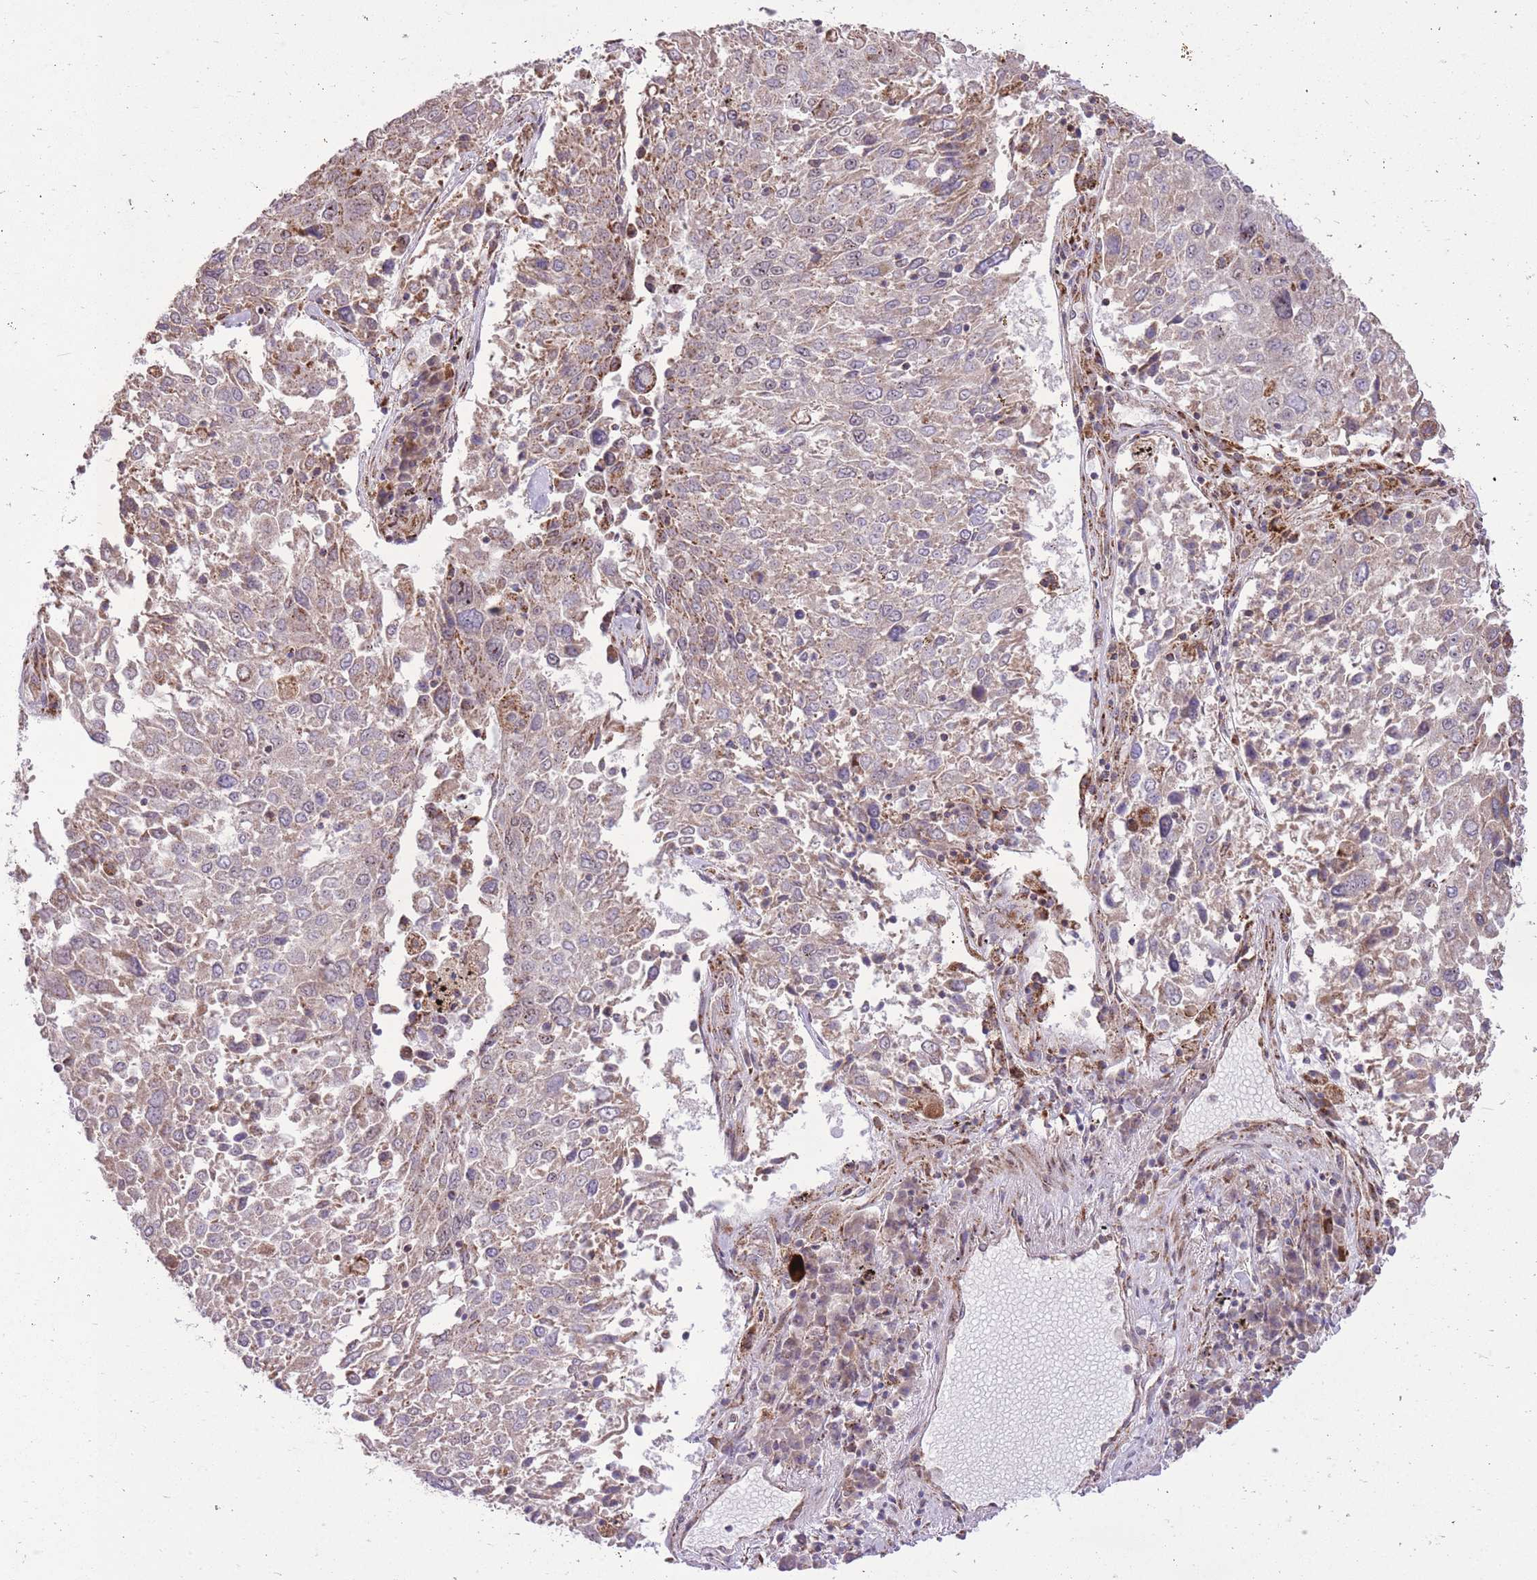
{"staining": {"intensity": "negative", "quantity": "none", "location": "none"}, "tissue": "lung cancer", "cell_type": "Tumor cells", "image_type": "cancer", "snomed": [{"axis": "morphology", "description": "Squamous cell carcinoma, NOS"}, {"axis": "topography", "description": "Lung"}], "caption": "Lung cancer (squamous cell carcinoma) was stained to show a protein in brown. There is no significant expression in tumor cells.", "gene": "SLC4A4", "patient": {"sex": "male", "age": 65}}